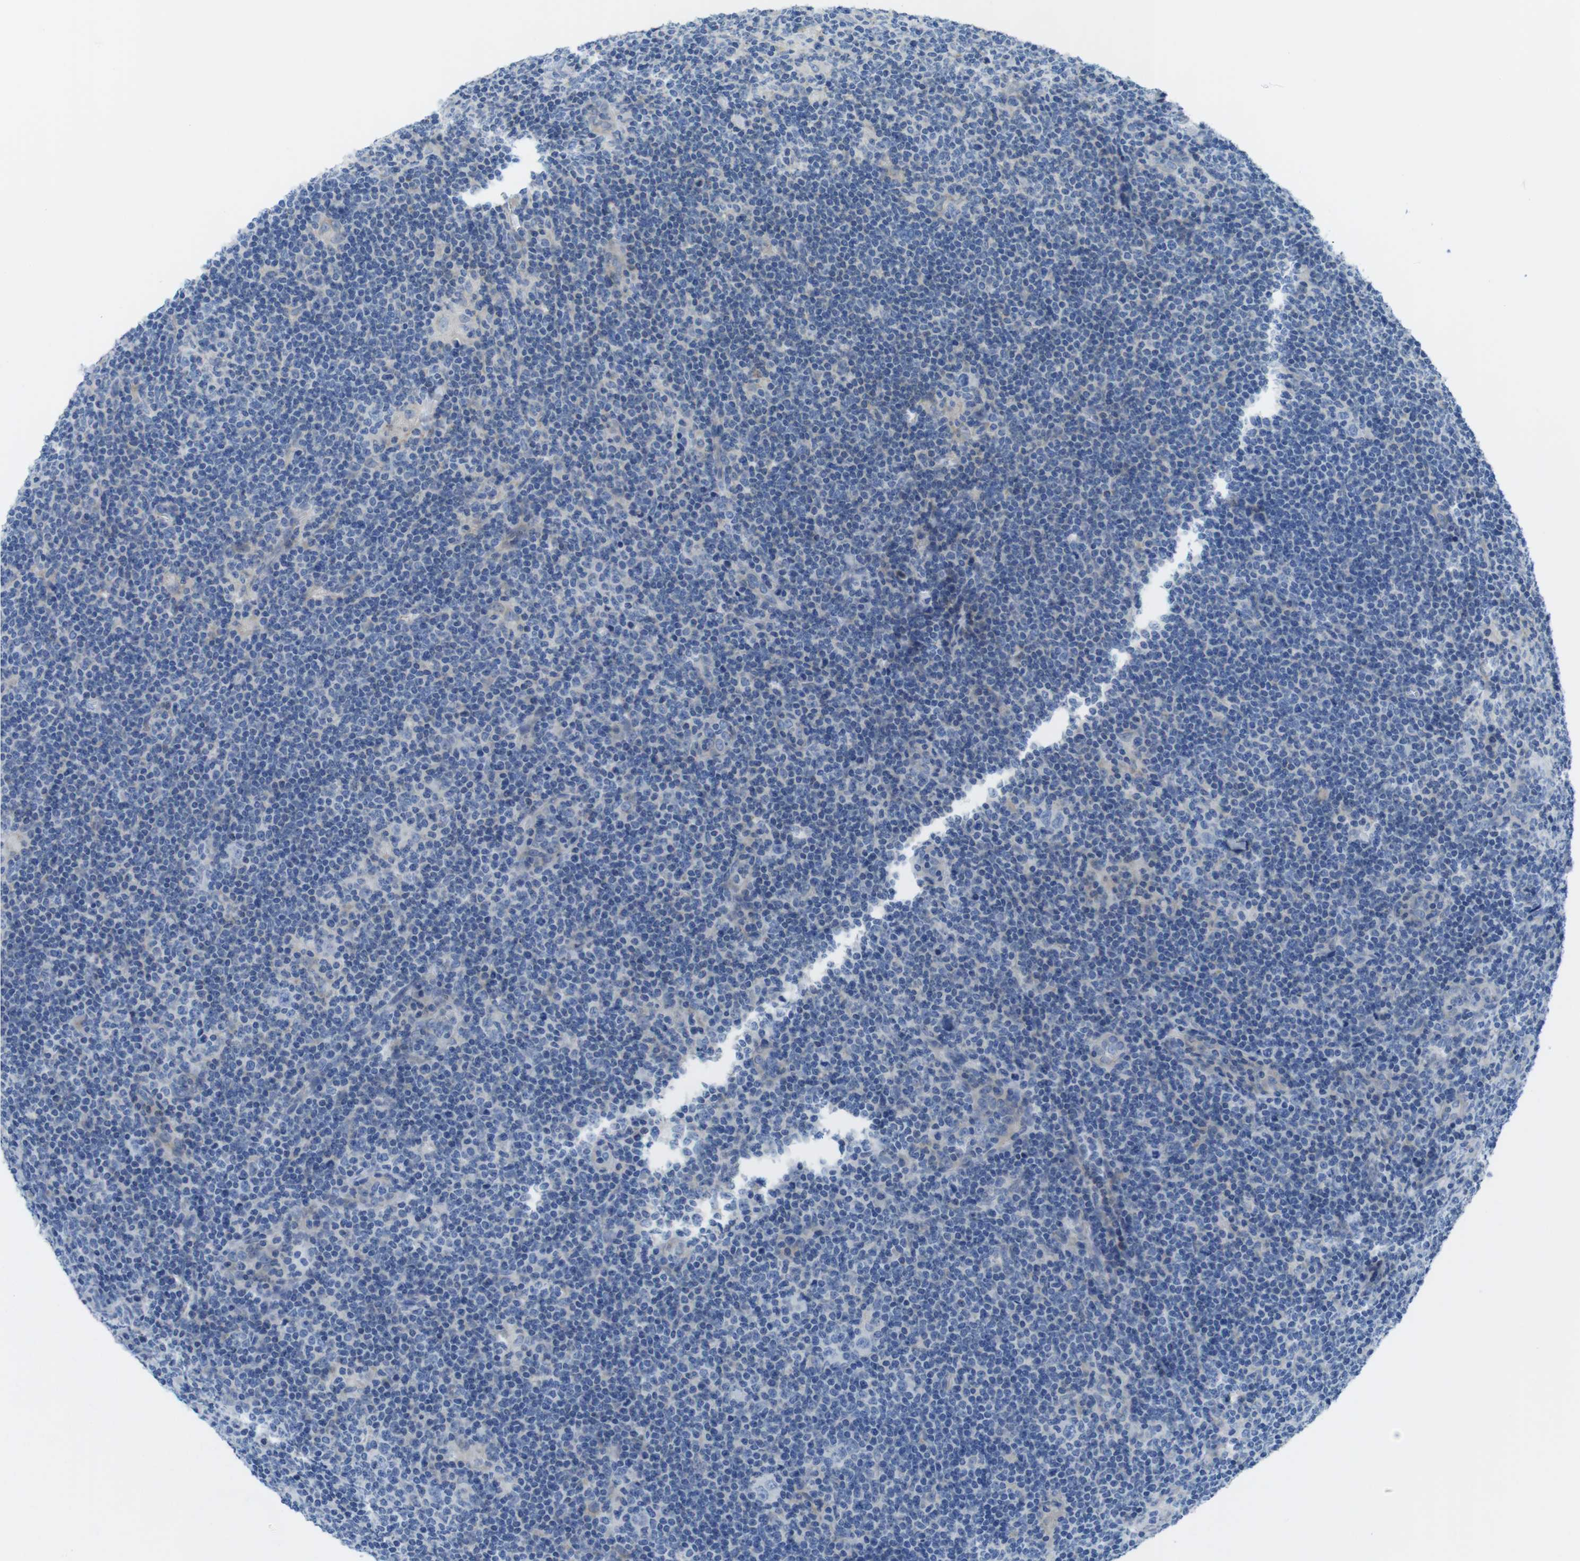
{"staining": {"intensity": "negative", "quantity": "none", "location": "none"}, "tissue": "lymphoma", "cell_type": "Tumor cells", "image_type": "cancer", "snomed": [{"axis": "morphology", "description": "Hodgkin's disease, NOS"}, {"axis": "topography", "description": "Lymph node"}], "caption": "Tumor cells are negative for brown protein staining in Hodgkin's disease.", "gene": "ASIC5", "patient": {"sex": "female", "age": 57}}